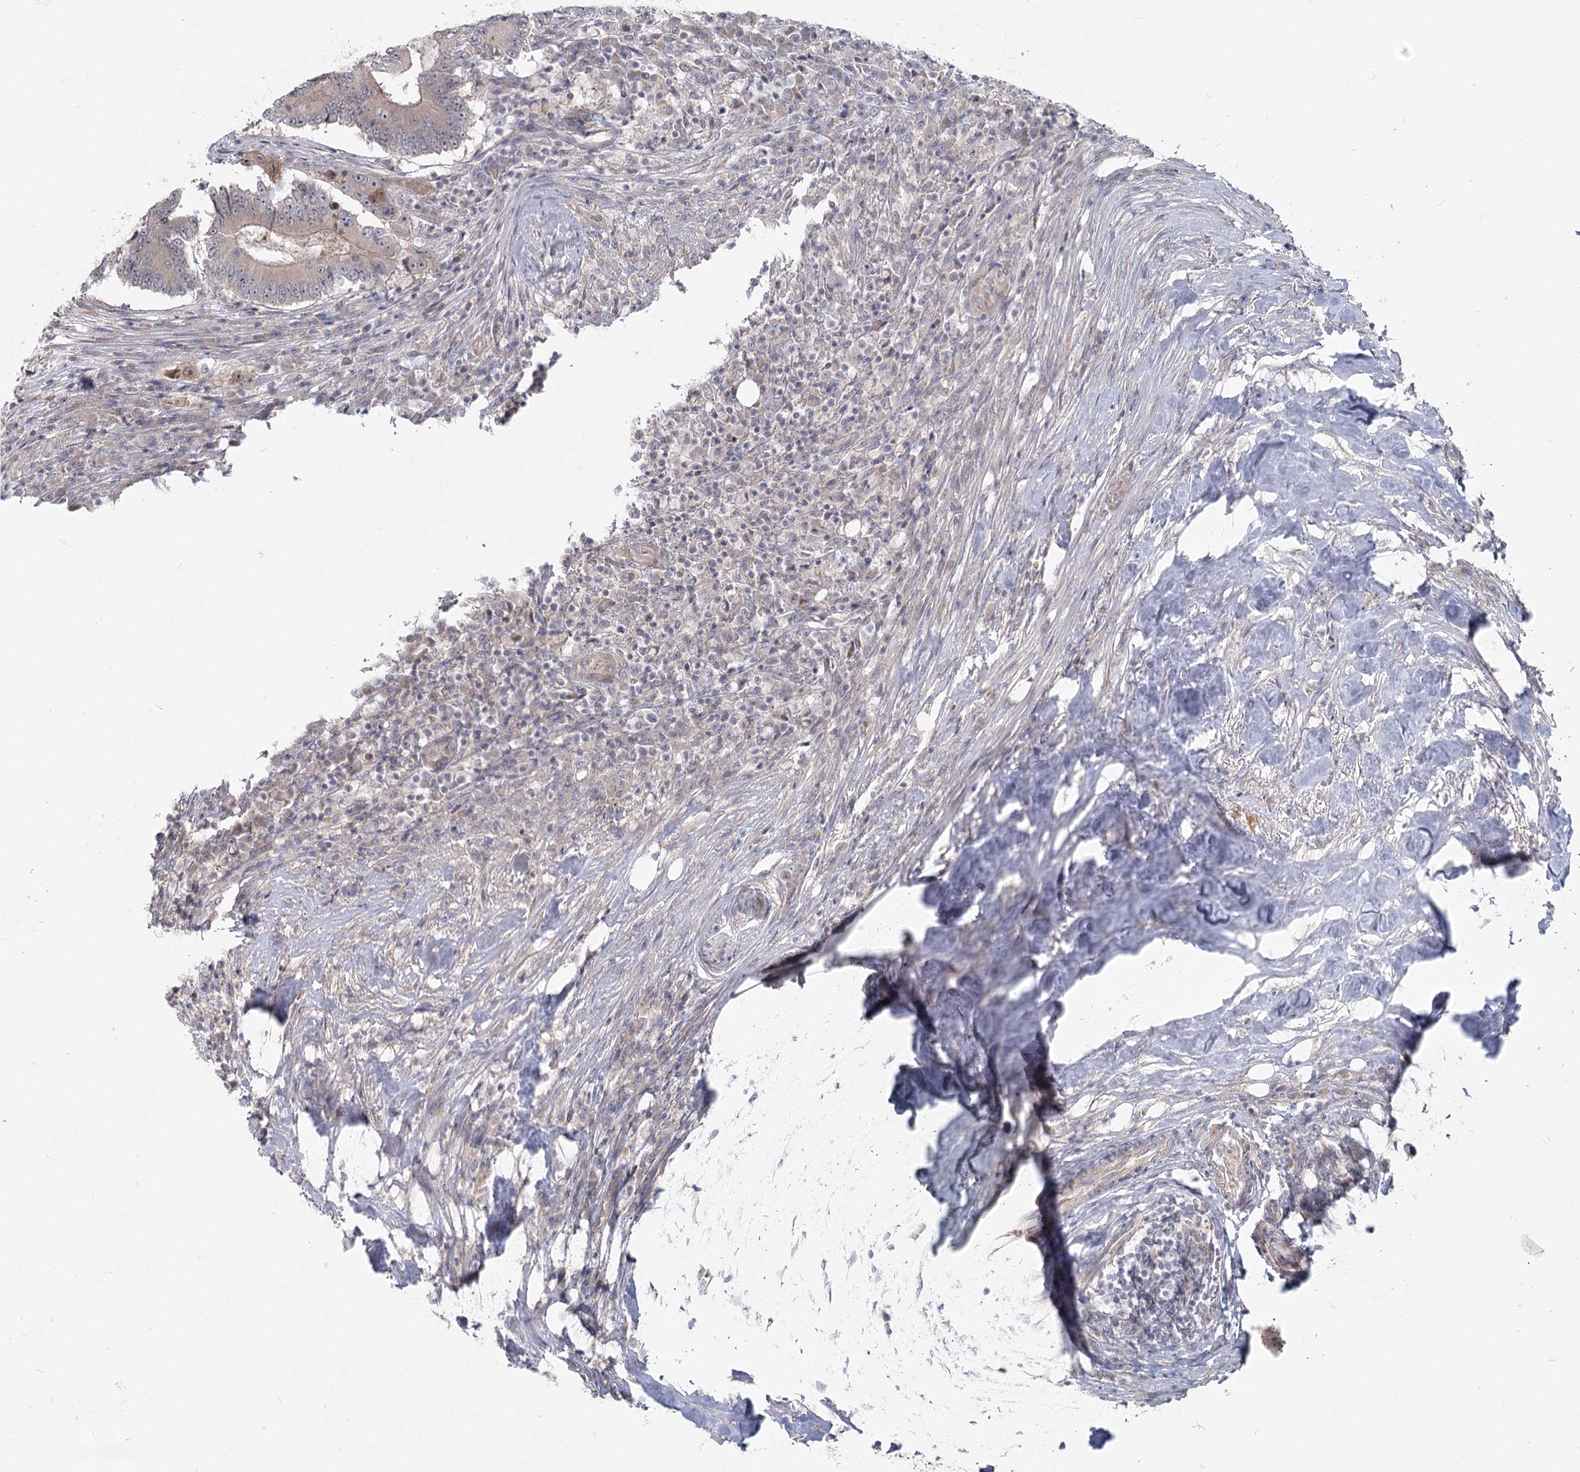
{"staining": {"intensity": "negative", "quantity": "none", "location": "none"}, "tissue": "colorectal cancer", "cell_type": "Tumor cells", "image_type": "cancer", "snomed": [{"axis": "morphology", "description": "Adenocarcinoma, NOS"}, {"axis": "topography", "description": "Colon"}], "caption": "DAB immunohistochemical staining of colorectal cancer (adenocarcinoma) displays no significant expression in tumor cells.", "gene": "SPINK13", "patient": {"sex": "male", "age": 83}}